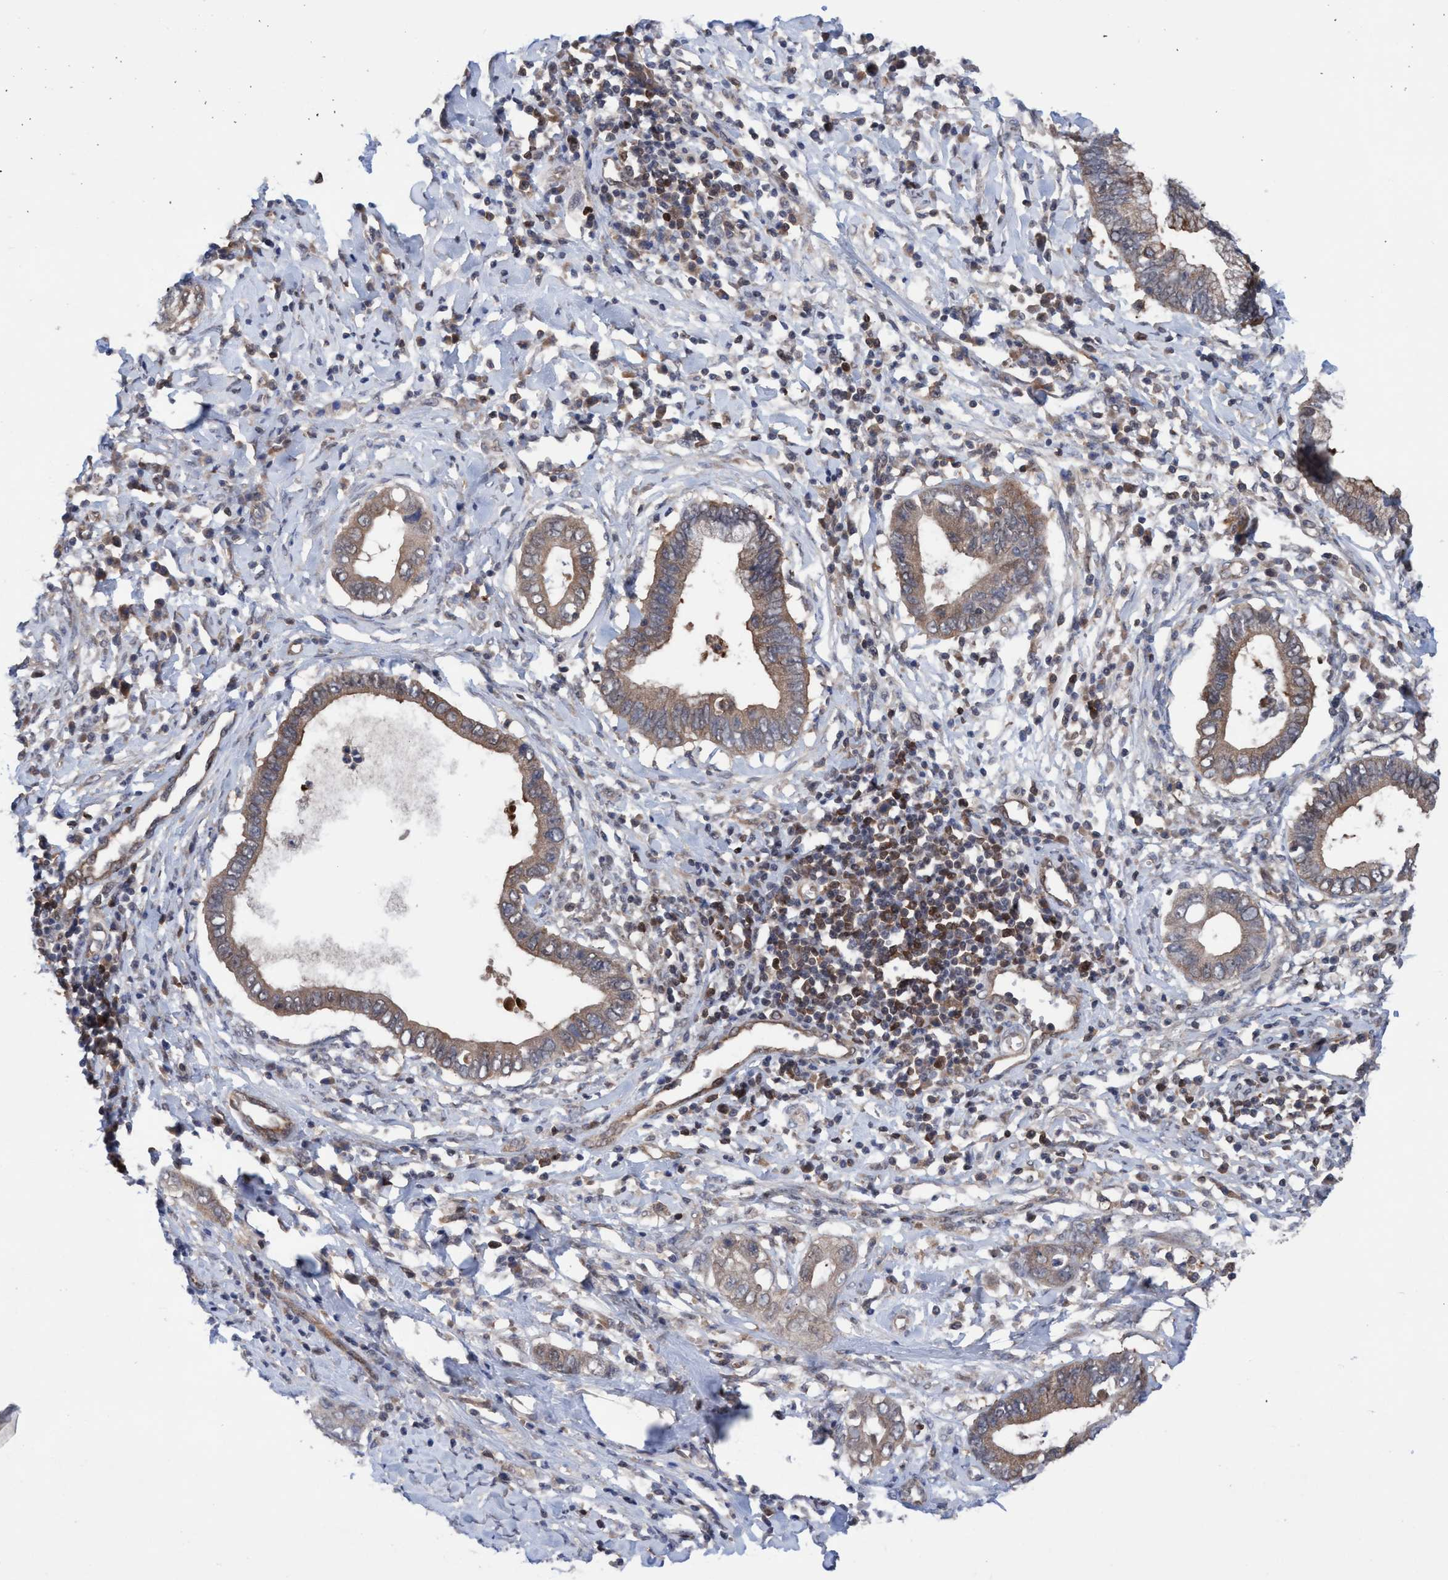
{"staining": {"intensity": "moderate", "quantity": ">75%", "location": "cytoplasmic/membranous"}, "tissue": "cervical cancer", "cell_type": "Tumor cells", "image_type": "cancer", "snomed": [{"axis": "morphology", "description": "Adenocarcinoma, NOS"}, {"axis": "topography", "description": "Cervix"}], "caption": "Cervical adenocarcinoma was stained to show a protein in brown. There is medium levels of moderate cytoplasmic/membranous expression in approximately >75% of tumor cells.", "gene": "GLOD4", "patient": {"sex": "female", "age": 44}}